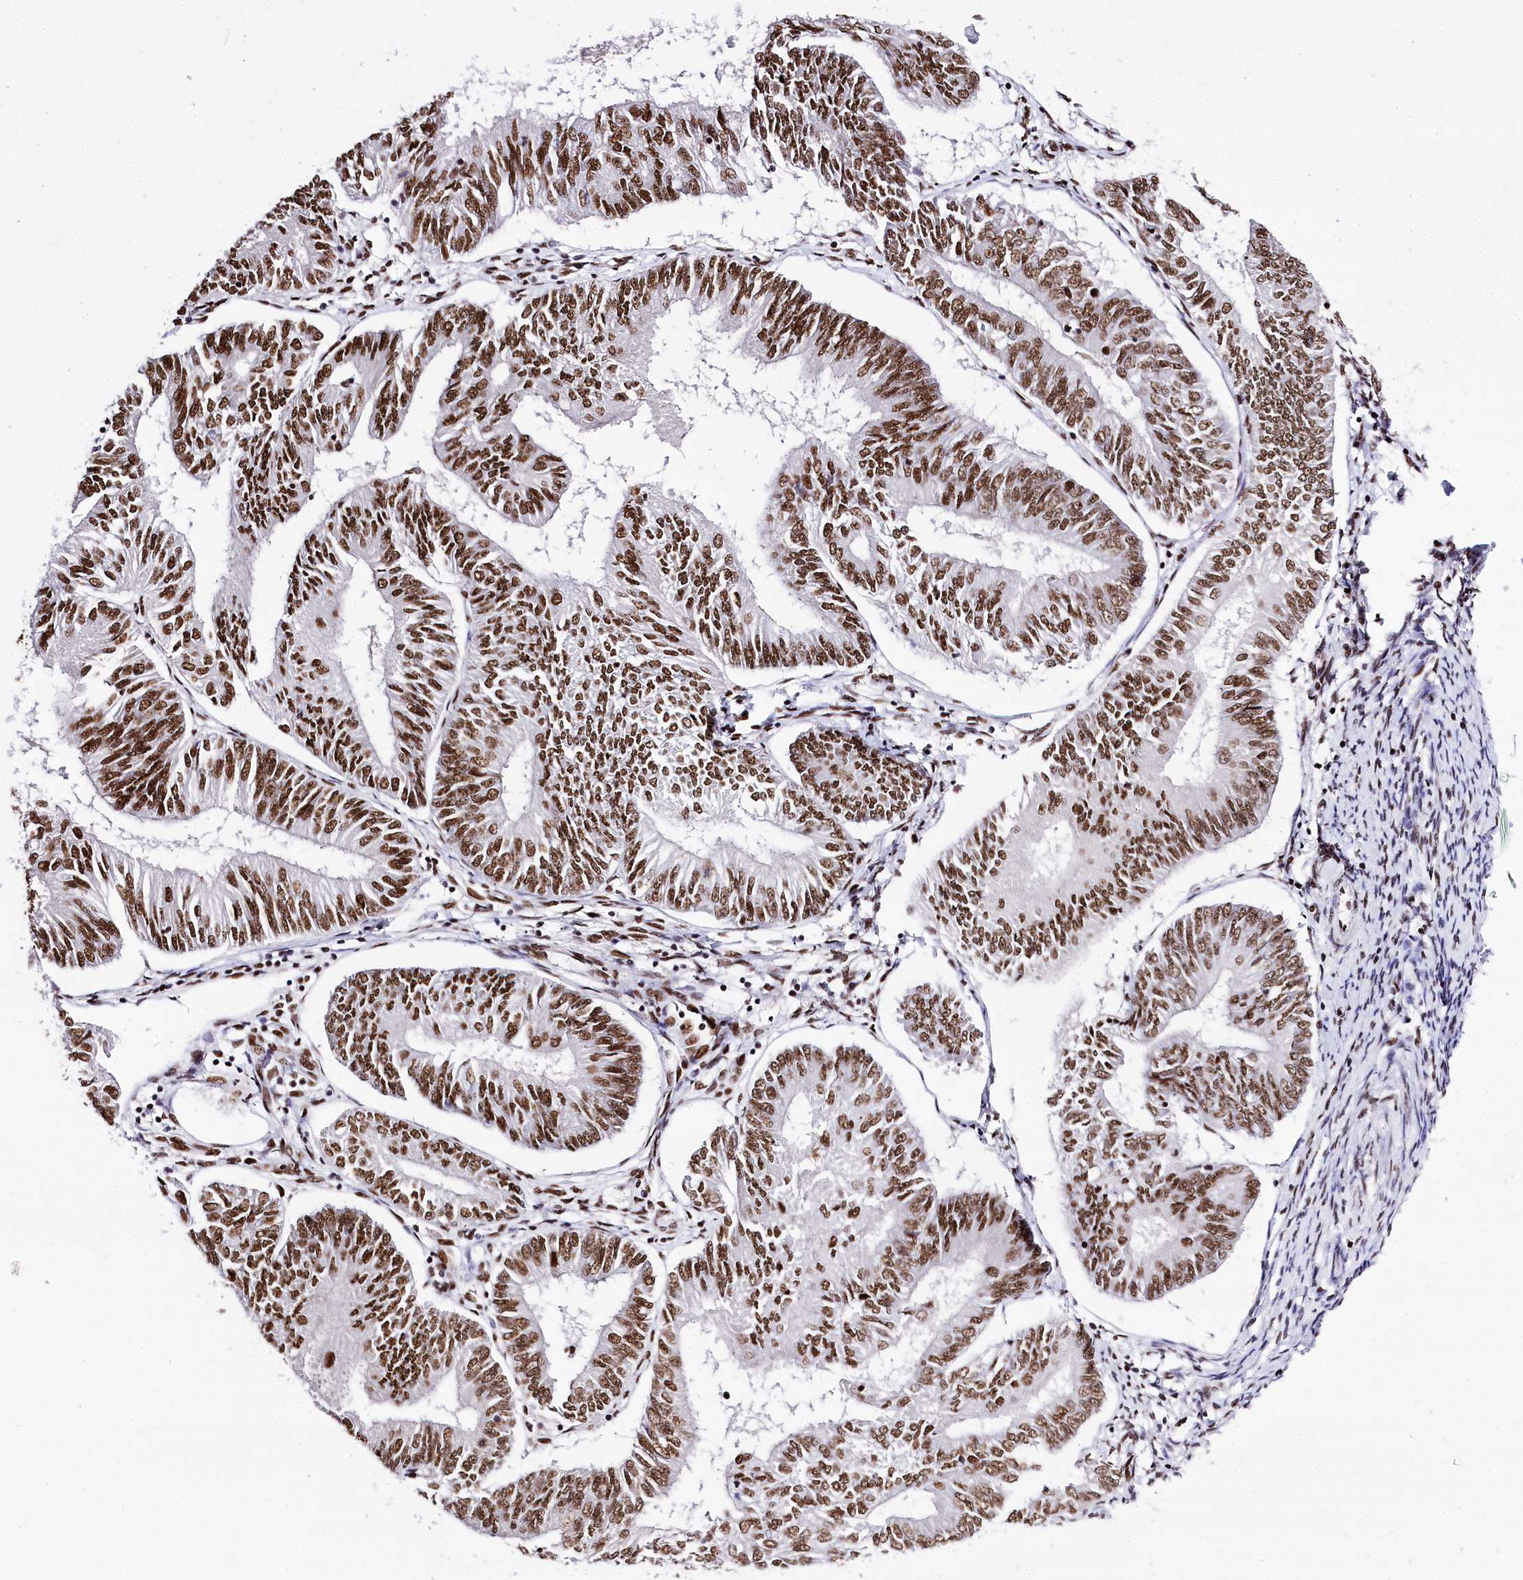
{"staining": {"intensity": "strong", "quantity": ">75%", "location": "nuclear"}, "tissue": "endometrial cancer", "cell_type": "Tumor cells", "image_type": "cancer", "snomed": [{"axis": "morphology", "description": "Adenocarcinoma, NOS"}, {"axis": "topography", "description": "Endometrium"}], "caption": "Endometrial cancer was stained to show a protein in brown. There is high levels of strong nuclear positivity in approximately >75% of tumor cells. The staining is performed using DAB brown chromogen to label protein expression. The nuclei are counter-stained blue using hematoxylin.", "gene": "POU4F3", "patient": {"sex": "female", "age": 58}}